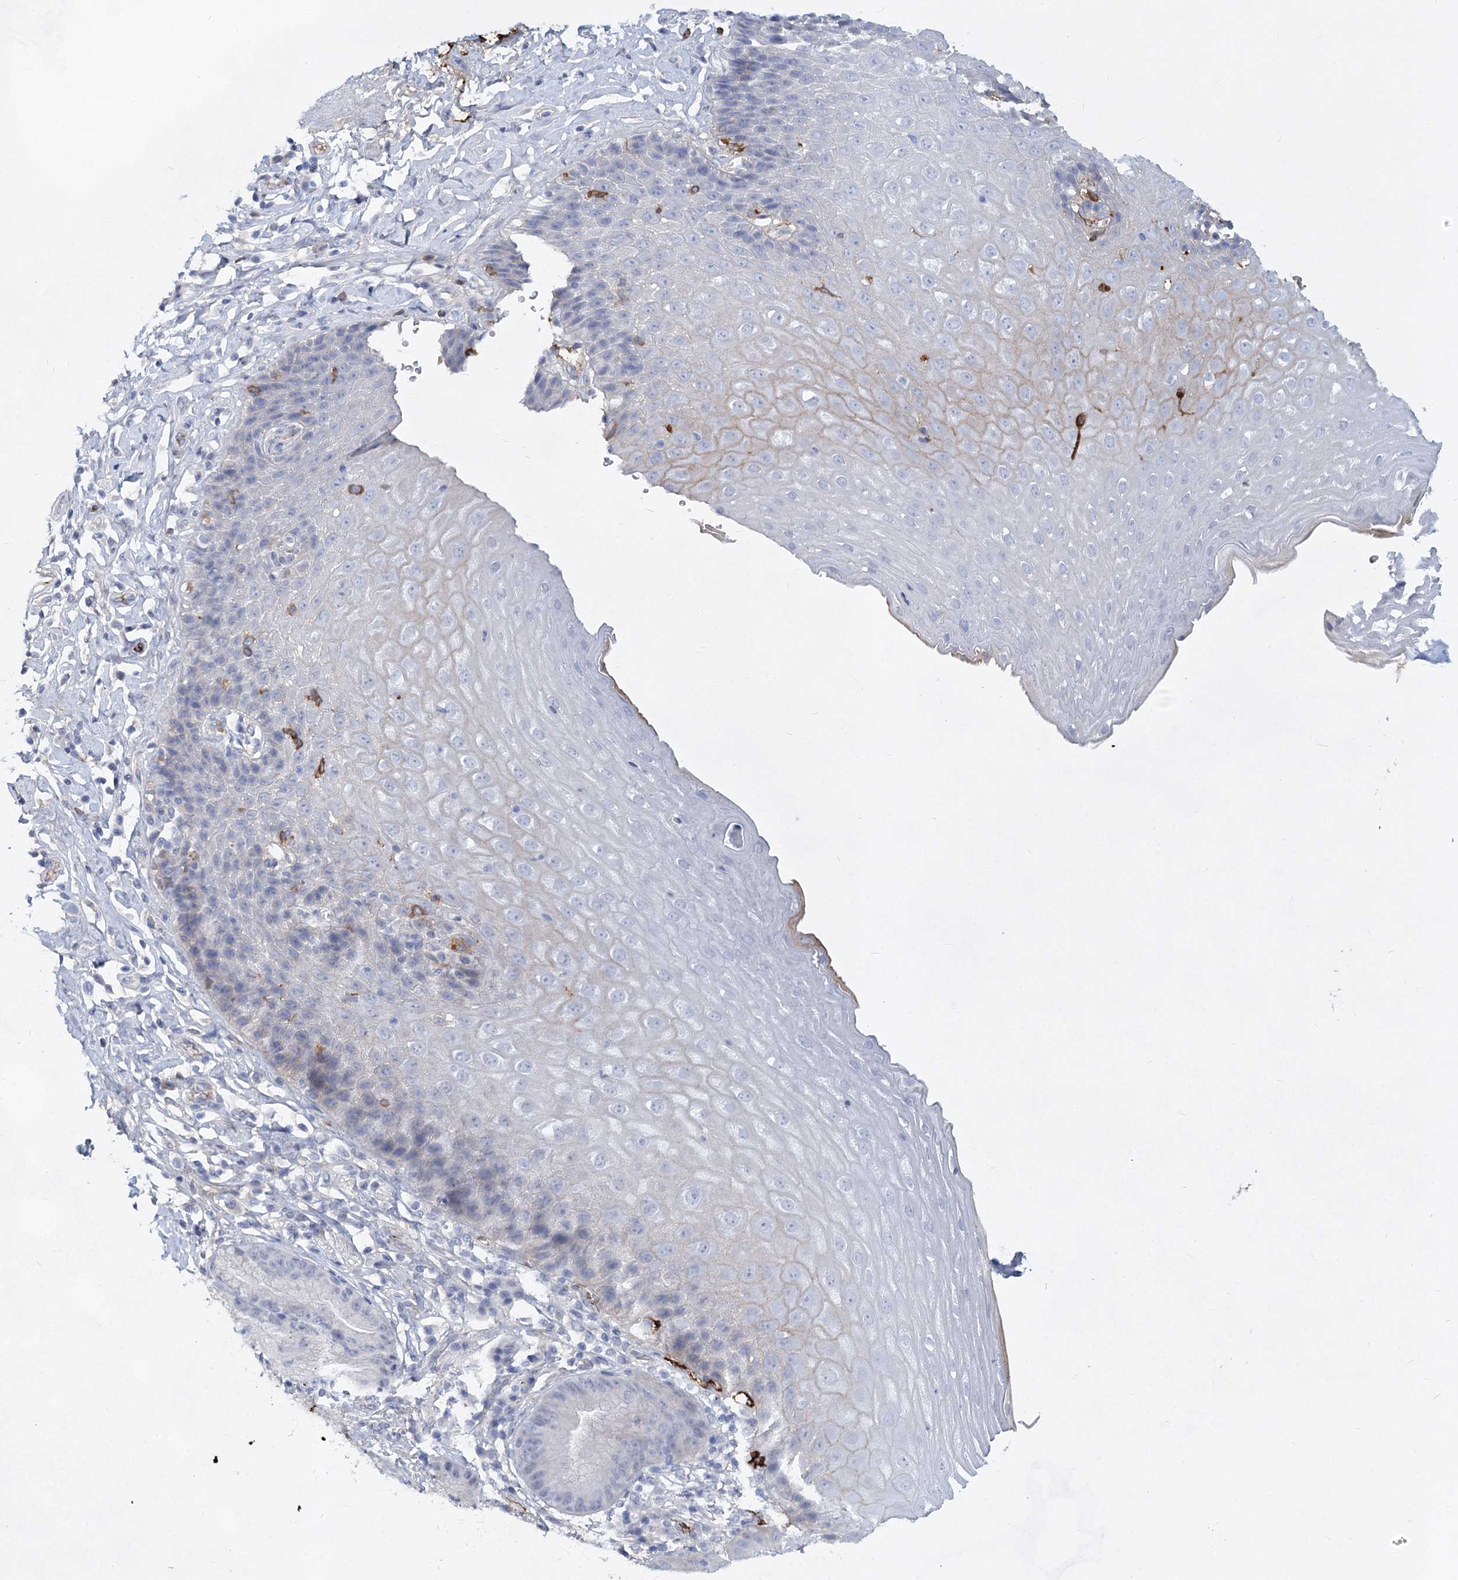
{"staining": {"intensity": "negative", "quantity": "none", "location": "none"}, "tissue": "esophagus", "cell_type": "Squamous epithelial cells", "image_type": "normal", "snomed": [{"axis": "morphology", "description": "Normal tissue, NOS"}, {"axis": "topography", "description": "Esophagus"}], "caption": "IHC histopathology image of benign human esophagus stained for a protein (brown), which shows no staining in squamous epithelial cells. The staining was performed using DAB to visualize the protein expression in brown, while the nuclei were stained in blue with hematoxylin (Magnification: 20x).", "gene": "TASOR2", "patient": {"sex": "female", "age": 61}}